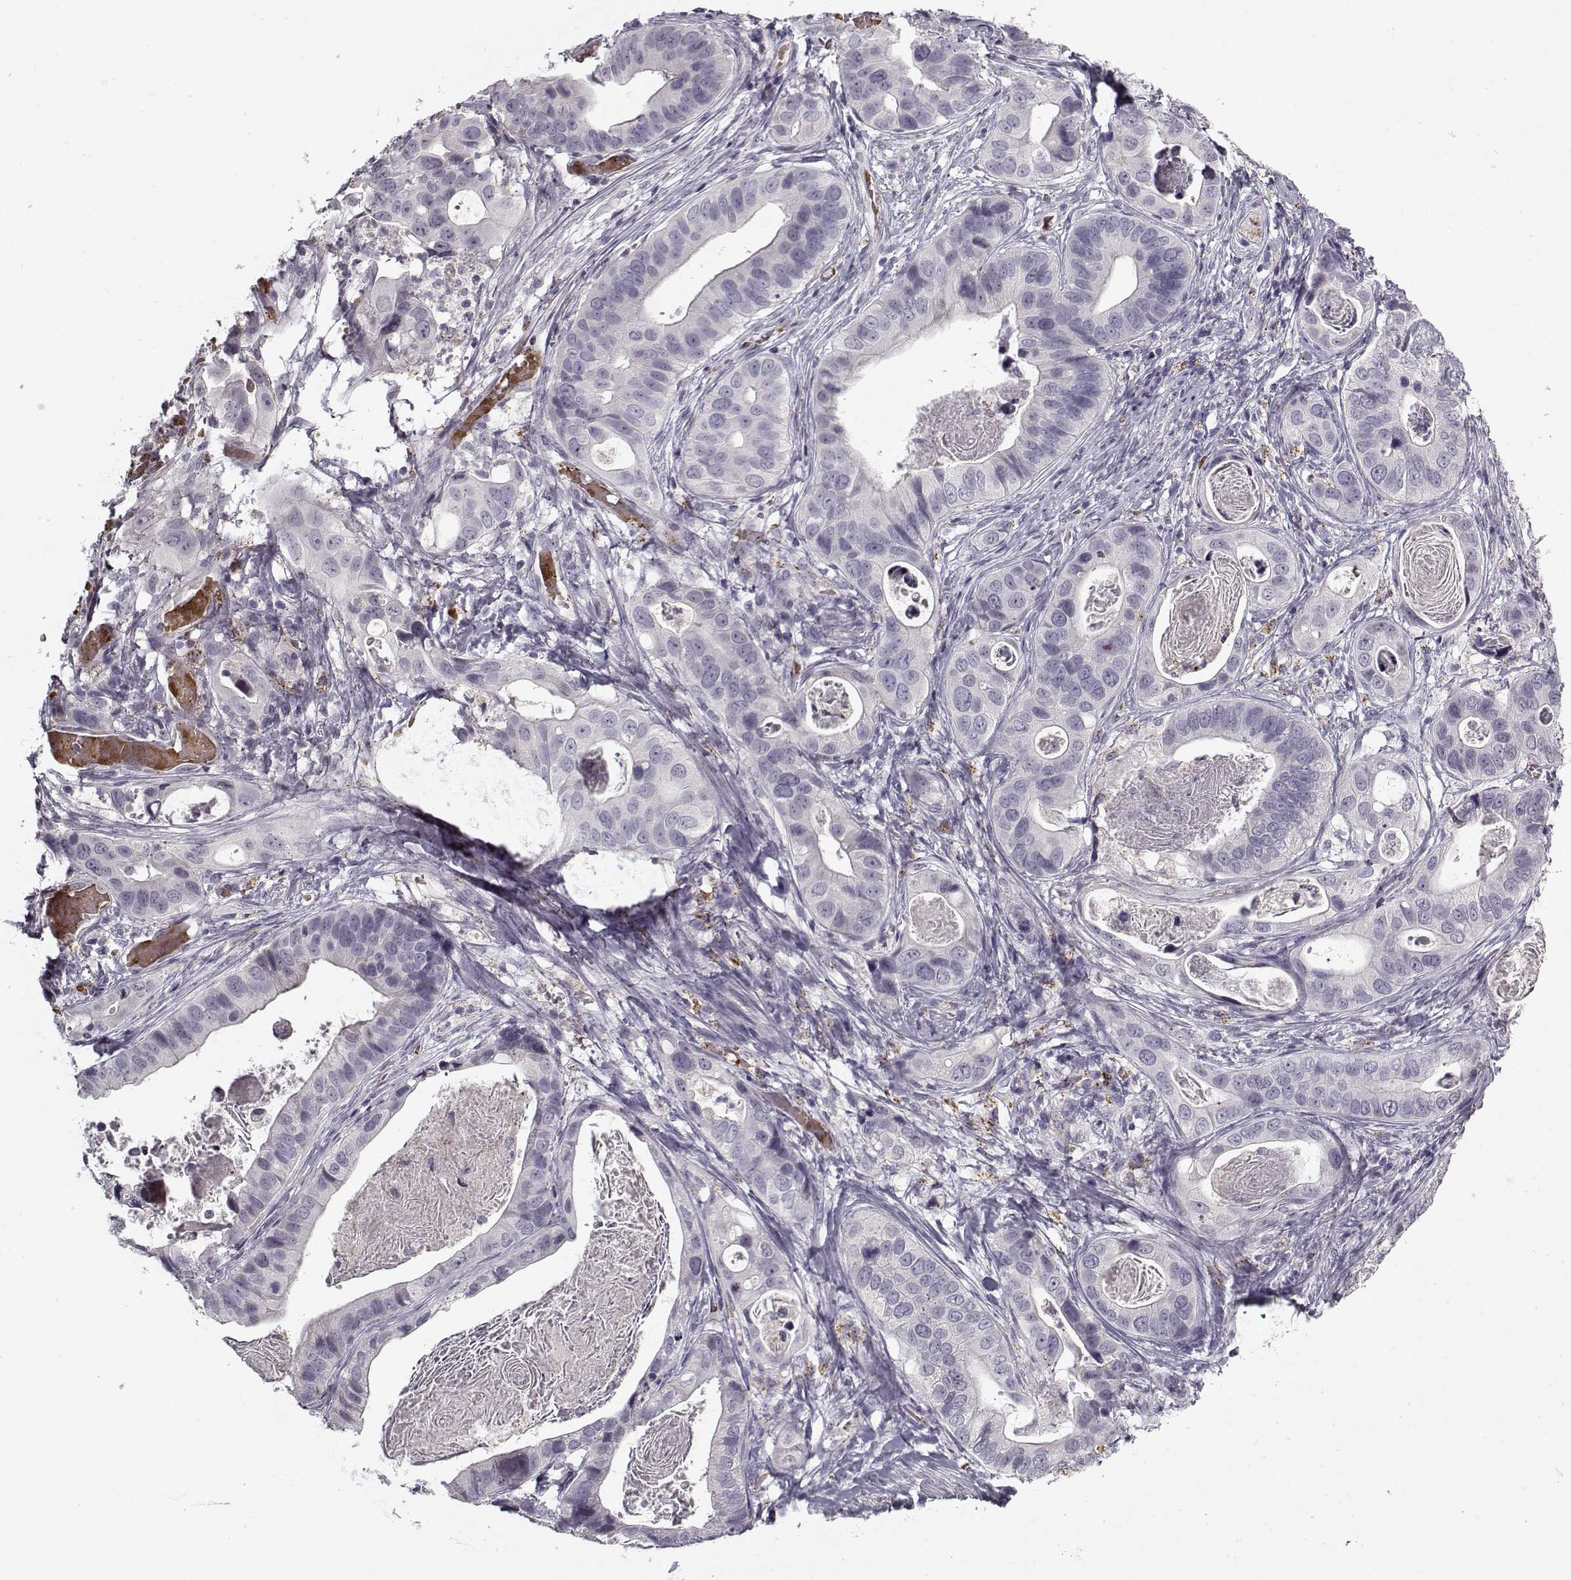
{"staining": {"intensity": "negative", "quantity": "none", "location": "none"}, "tissue": "stomach cancer", "cell_type": "Tumor cells", "image_type": "cancer", "snomed": [{"axis": "morphology", "description": "Adenocarcinoma, NOS"}, {"axis": "topography", "description": "Stomach"}], "caption": "A histopathology image of human adenocarcinoma (stomach) is negative for staining in tumor cells.", "gene": "SNCA", "patient": {"sex": "male", "age": 84}}